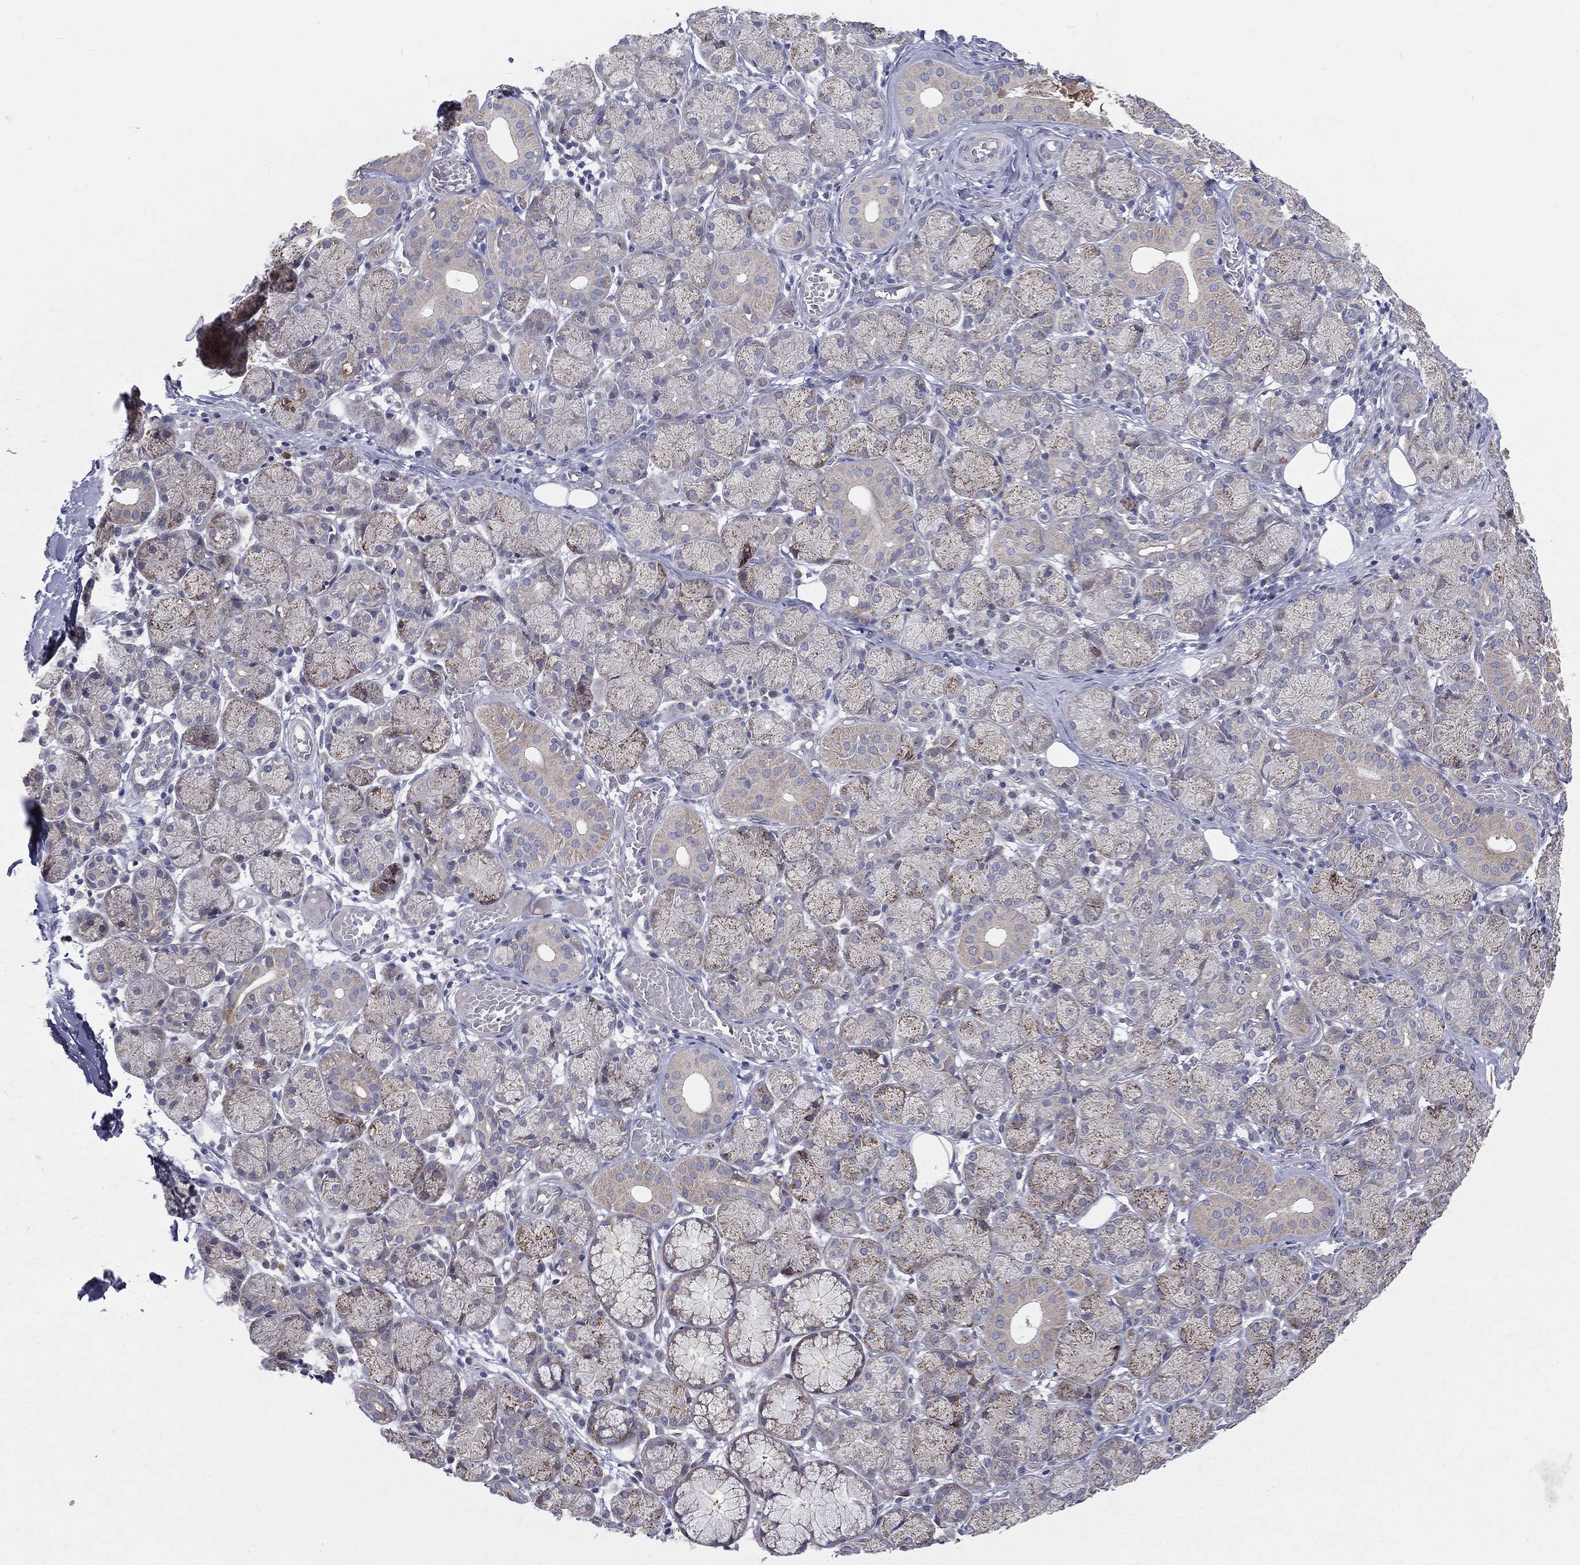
{"staining": {"intensity": "moderate", "quantity": "<25%", "location": "cytoplasmic/membranous"}, "tissue": "salivary gland", "cell_type": "Glandular cells", "image_type": "normal", "snomed": [{"axis": "morphology", "description": "Normal tissue, NOS"}, {"axis": "topography", "description": "Salivary gland"}, {"axis": "topography", "description": "Peripheral nerve tissue"}], "caption": "This image shows immunohistochemistry staining of normal human salivary gland, with low moderate cytoplasmic/membranous staining in about <25% of glandular cells.", "gene": "POMZP3", "patient": {"sex": "female", "age": 24}}